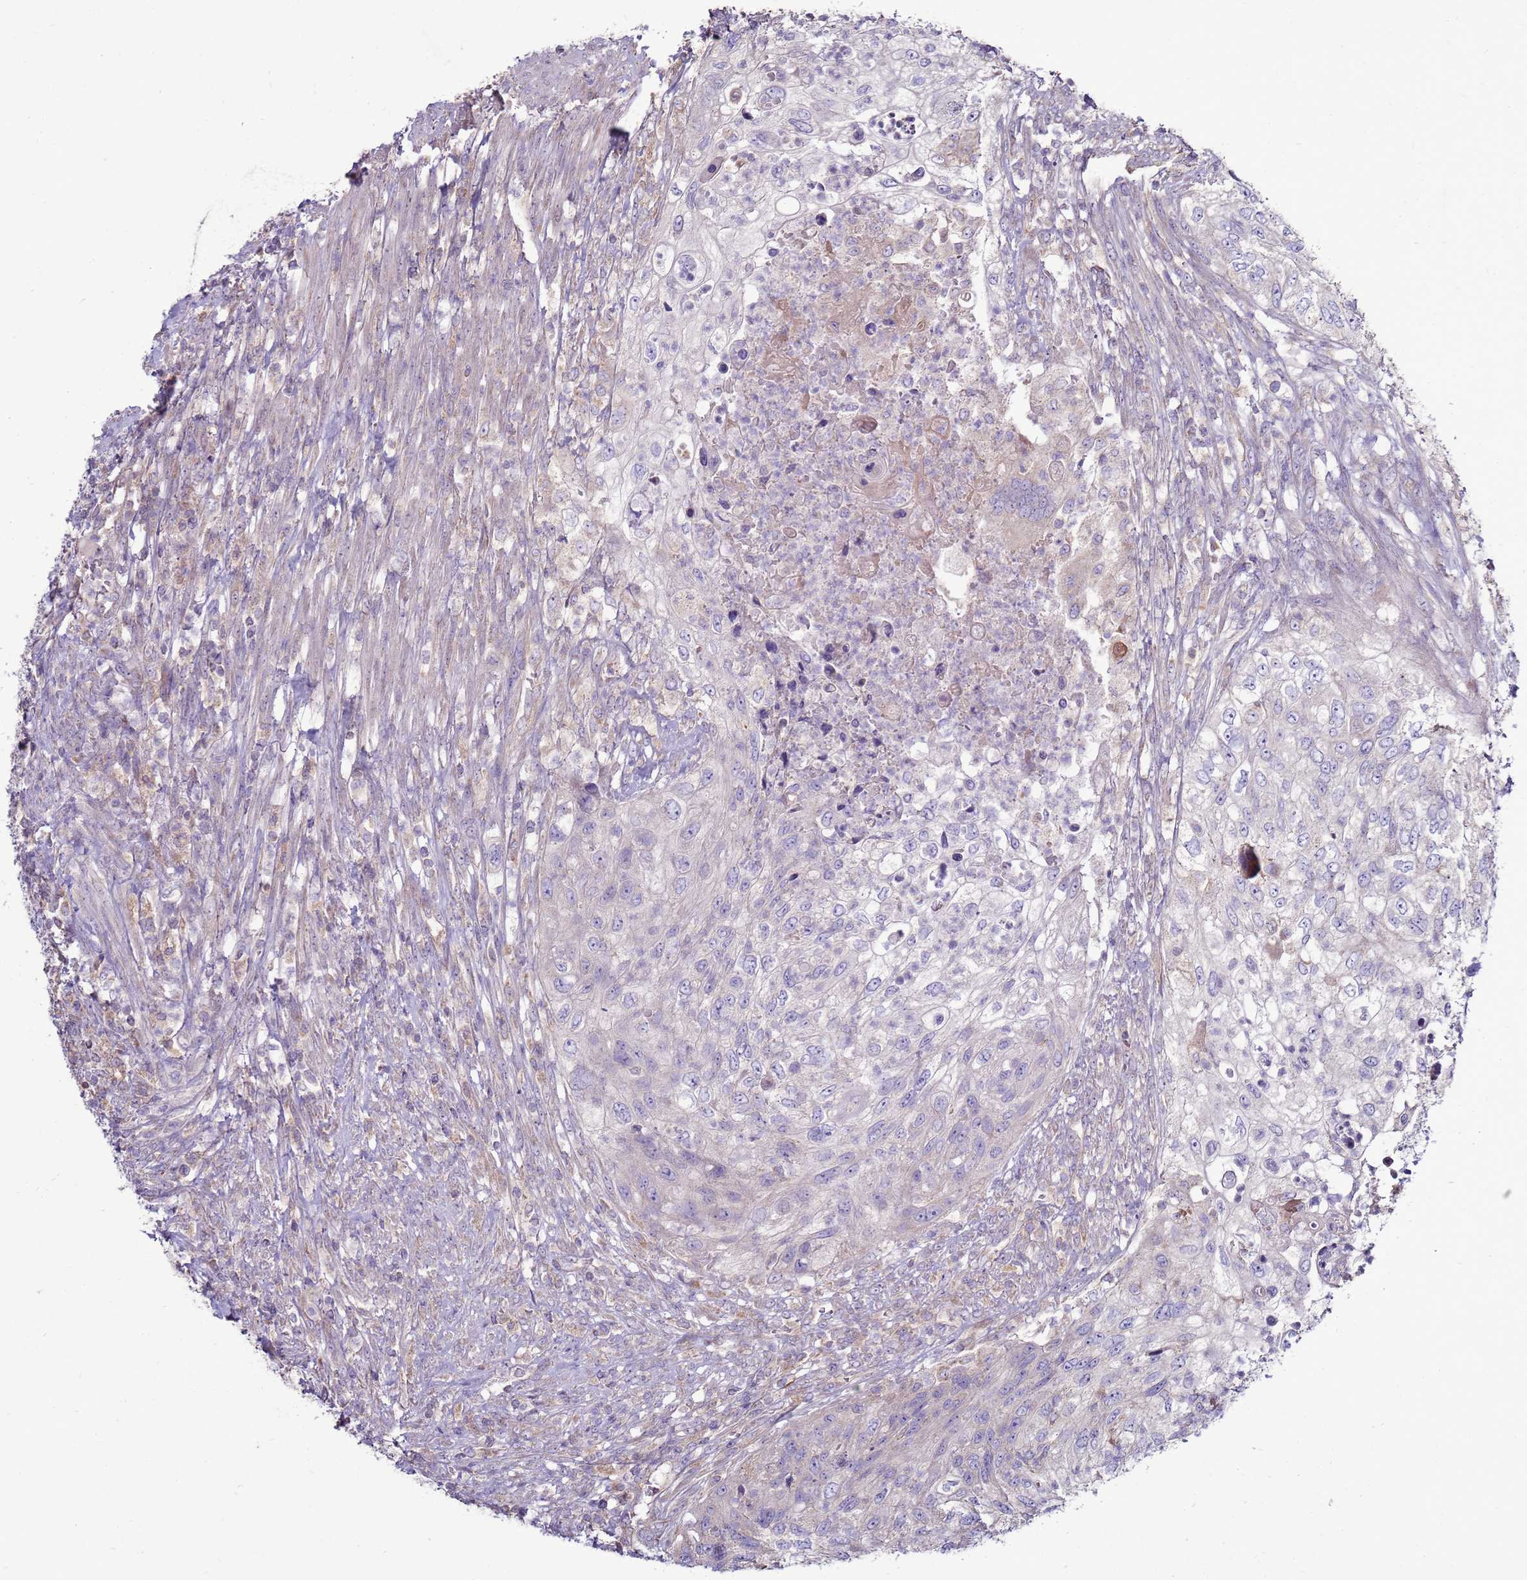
{"staining": {"intensity": "negative", "quantity": "none", "location": "none"}, "tissue": "urothelial cancer", "cell_type": "Tumor cells", "image_type": "cancer", "snomed": [{"axis": "morphology", "description": "Urothelial carcinoma, High grade"}, {"axis": "topography", "description": "Urinary bladder"}], "caption": "High-grade urothelial carcinoma stained for a protein using immunohistochemistry (IHC) shows no positivity tumor cells.", "gene": "TRAPPC4", "patient": {"sex": "female", "age": 60}}